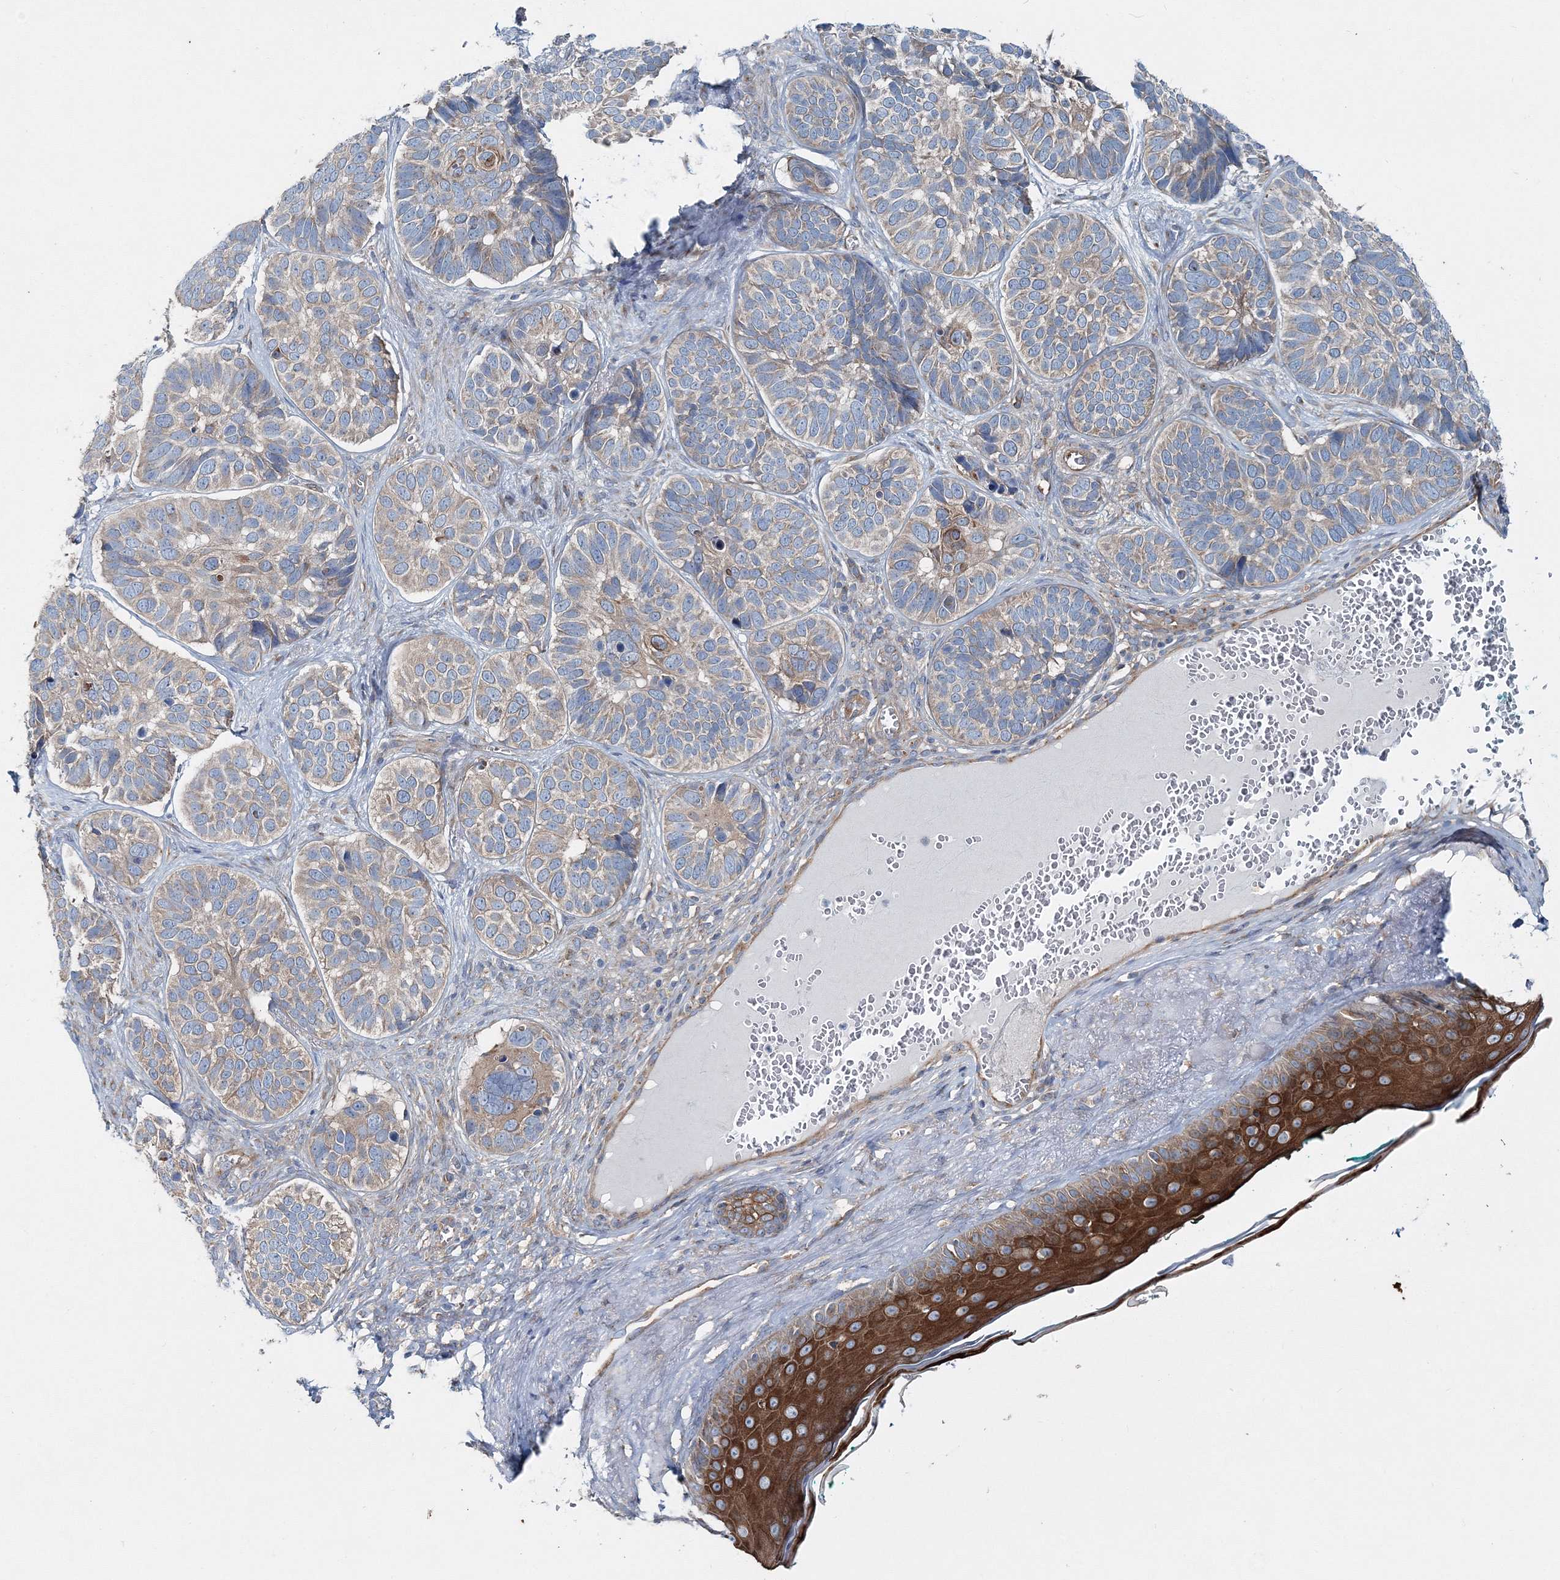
{"staining": {"intensity": "weak", "quantity": ">75%", "location": "cytoplasmic/membranous"}, "tissue": "skin cancer", "cell_type": "Tumor cells", "image_type": "cancer", "snomed": [{"axis": "morphology", "description": "Basal cell carcinoma"}, {"axis": "topography", "description": "Skin"}], "caption": "This histopathology image exhibits IHC staining of skin basal cell carcinoma, with low weak cytoplasmic/membranous positivity in about >75% of tumor cells.", "gene": "MPHOSPH9", "patient": {"sex": "male", "age": 62}}